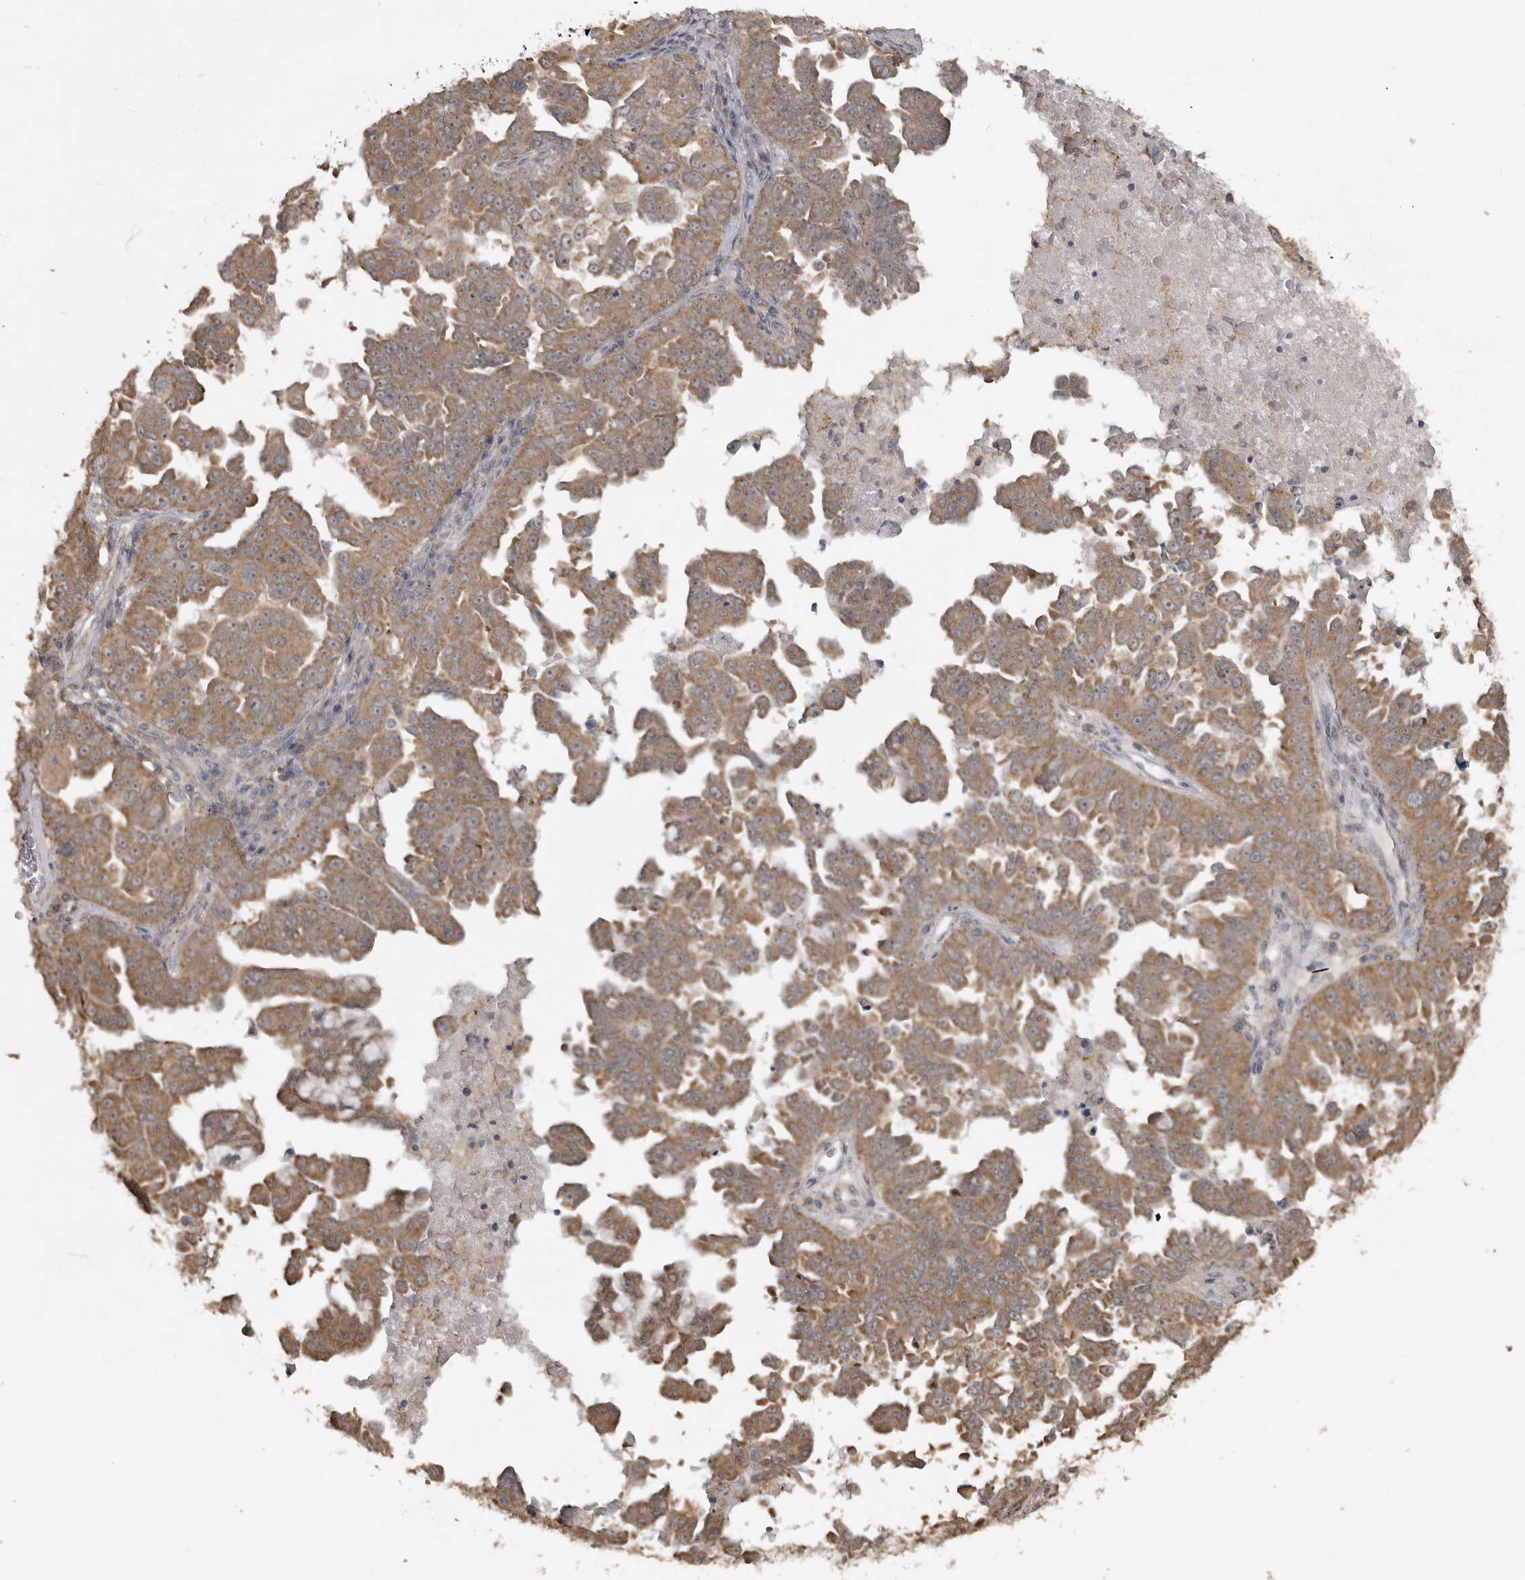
{"staining": {"intensity": "moderate", "quantity": ">75%", "location": "cytoplasmic/membranous"}, "tissue": "ovarian cancer", "cell_type": "Tumor cells", "image_type": "cancer", "snomed": [{"axis": "morphology", "description": "Carcinoma, endometroid"}, {"axis": "topography", "description": "Ovary"}], "caption": "Human ovarian cancer (endometroid carcinoma) stained with a protein marker exhibits moderate staining in tumor cells.", "gene": "LLGL1", "patient": {"sex": "female", "age": 62}}